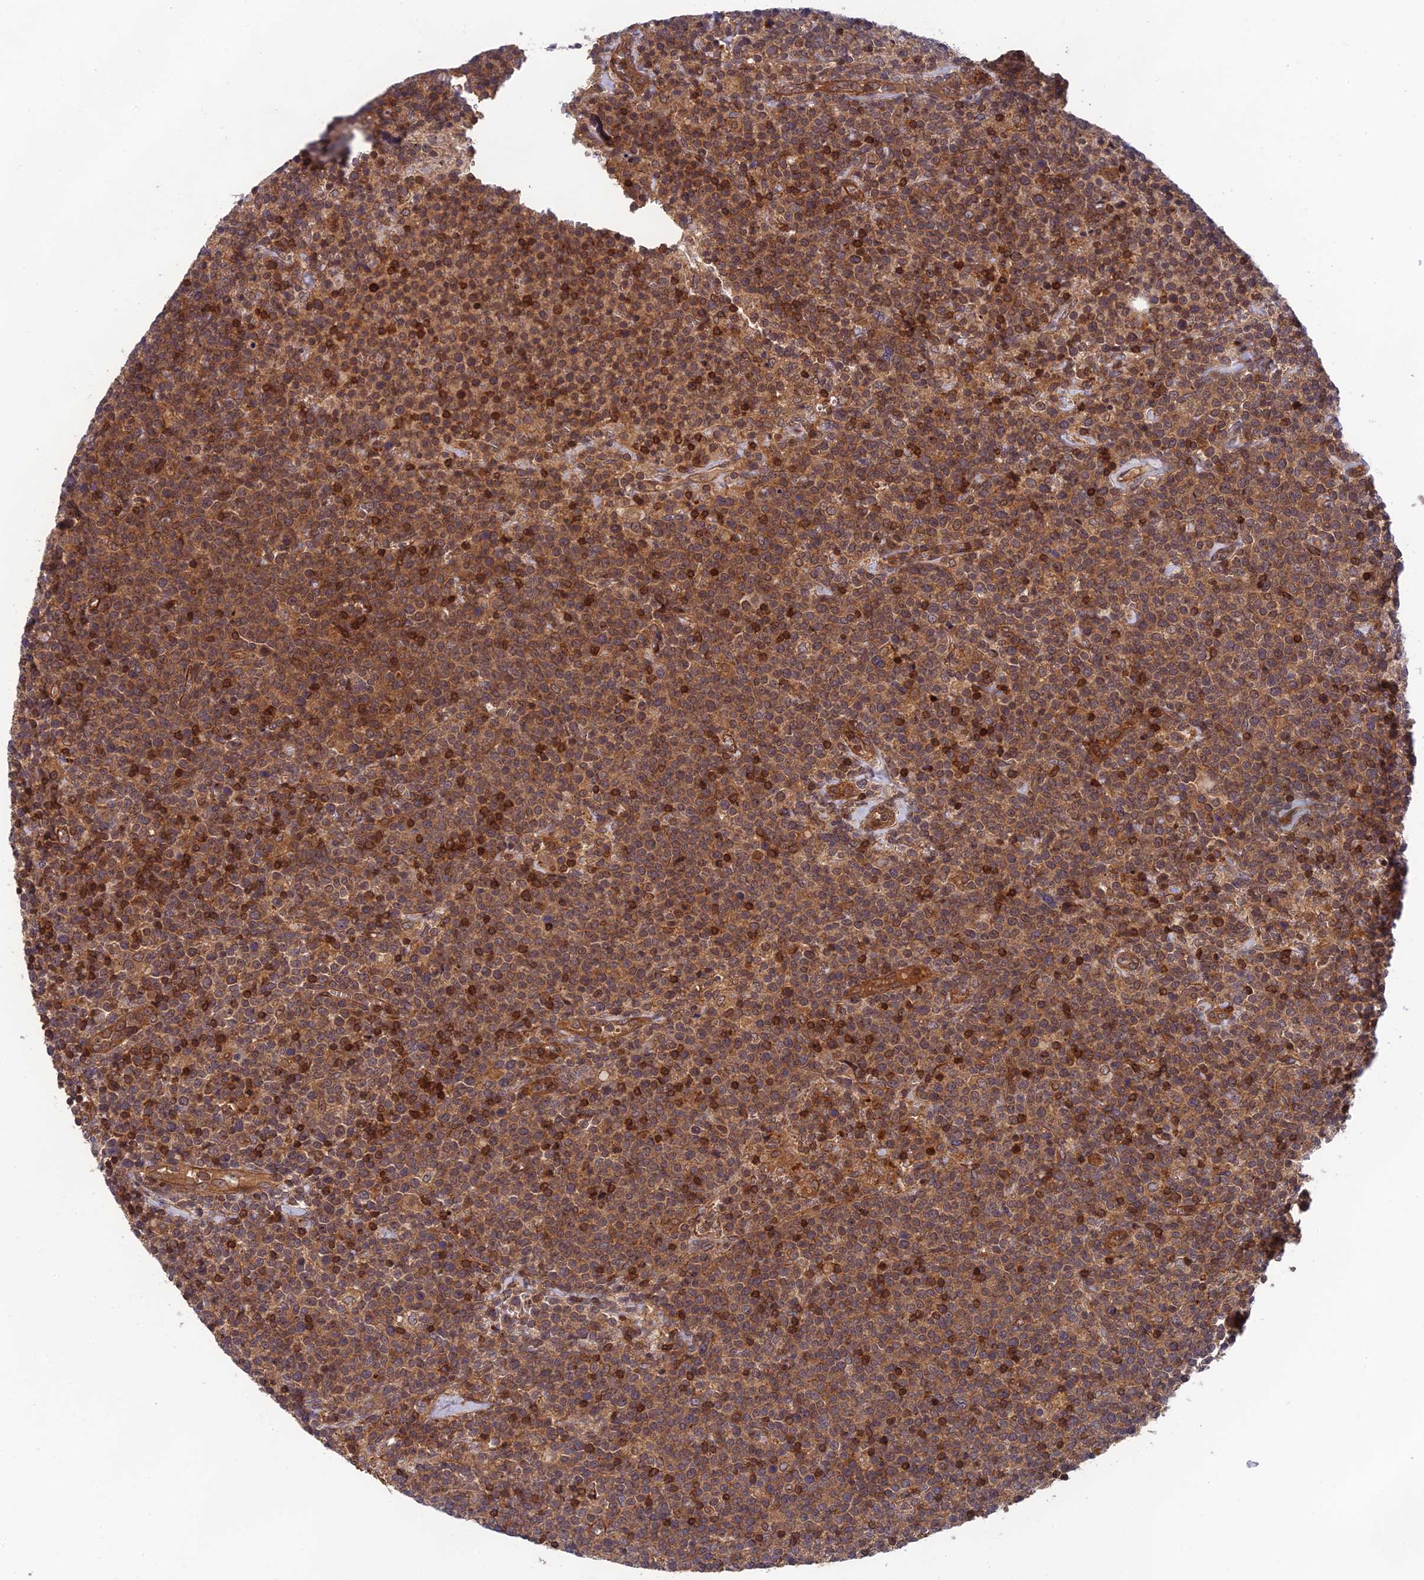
{"staining": {"intensity": "moderate", "quantity": ">75%", "location": "cytoplasmic/membranous"}, "tissue": "lymphoma", "cell_type": "Tumor cells", "image_type": "cancer", "snomed": [{"axis": "morphology", "description": "Malignant lymphoma, non-Hodgkin's type, High grade"}, {"axis": "topography", "description": "Lymph node"}], "caption": "Immunohistochemical staining of human lymphoma reveals medium levels of moderate cytoplasmic/membranous protein expression in approximately >75% of tumor cells.", "gene": "OSBPL1A", "patient": {"sex": "male", "age": 61}}